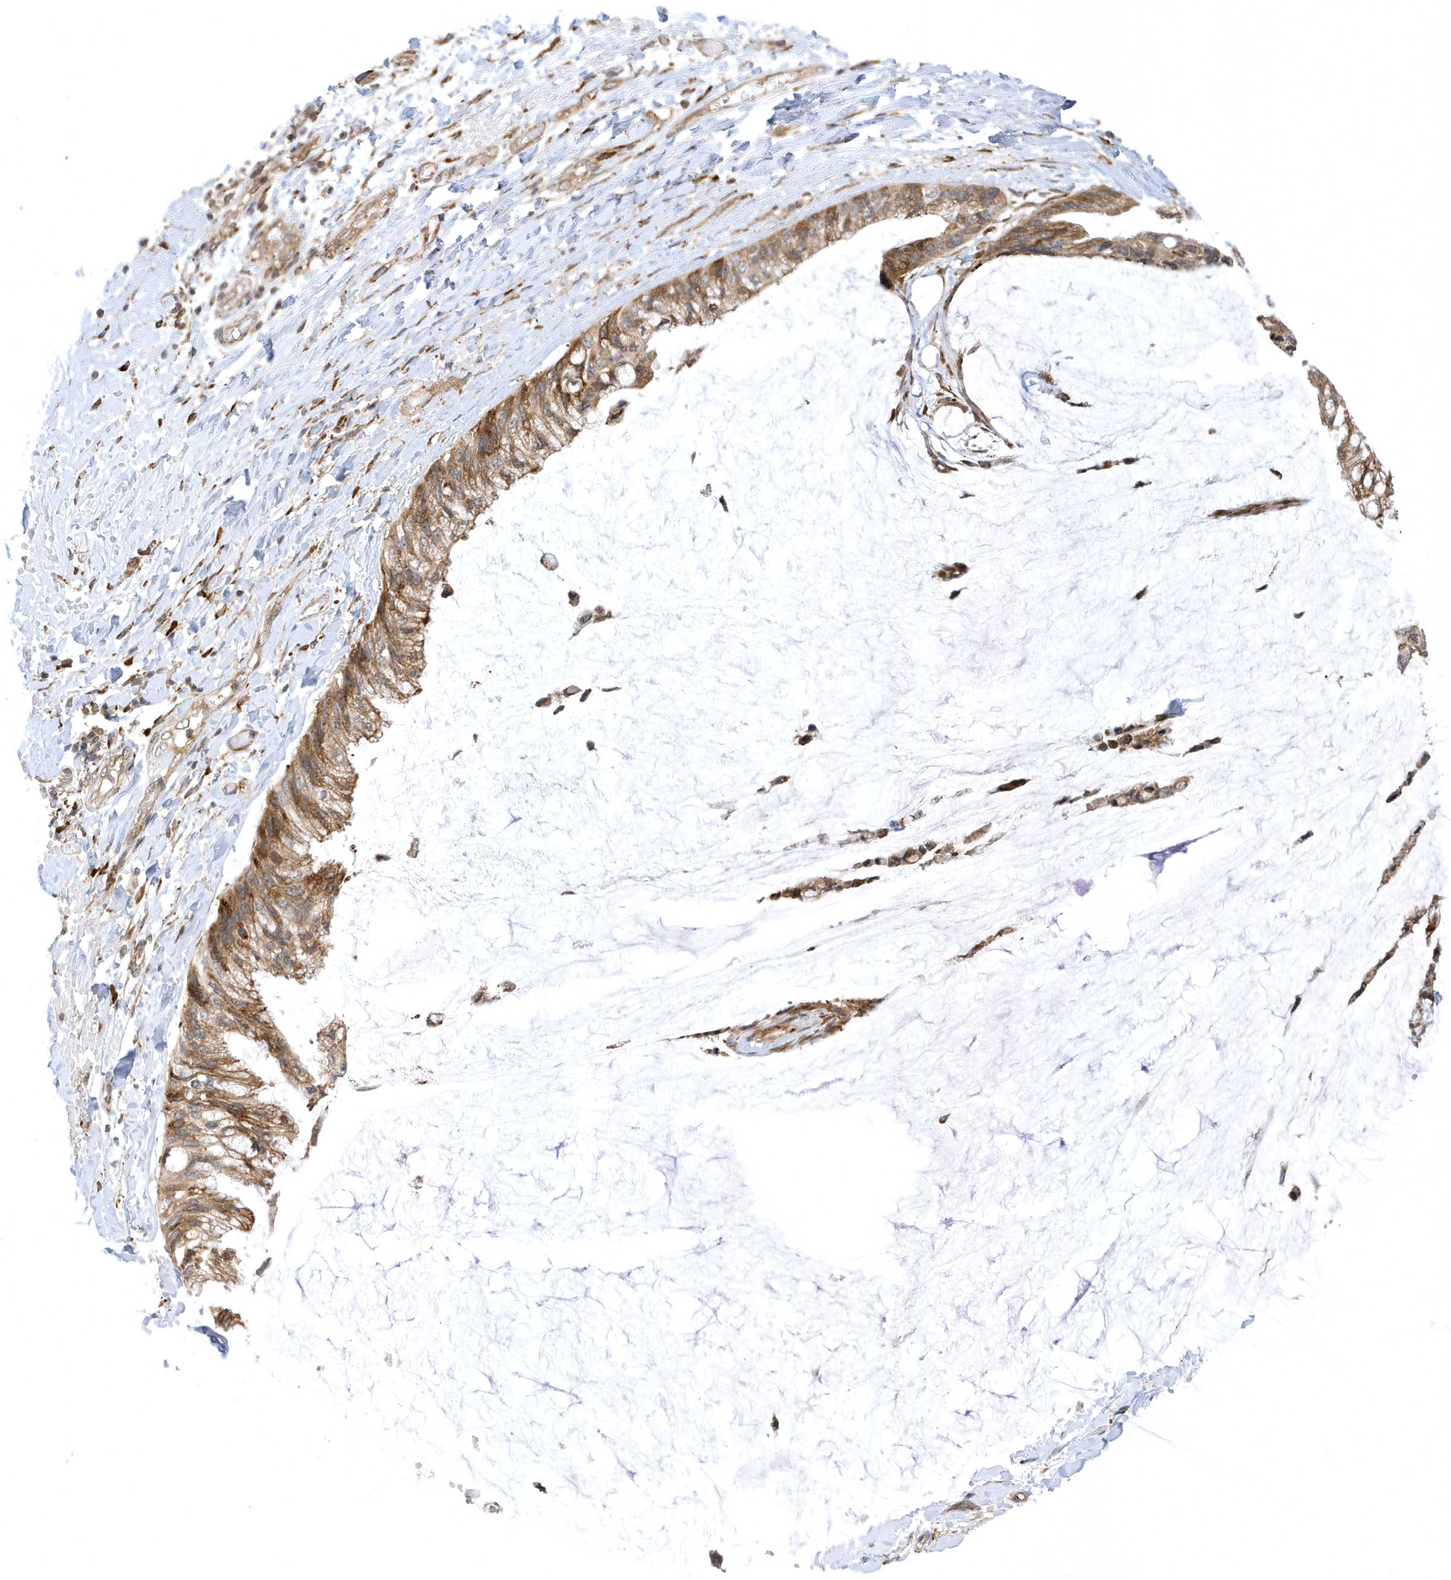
{"staining": {"intensity": "moderate", "quantity": ">75%", "location": "cytoplasmic/membranous"}, "tissue": "ovarian cancer", "cell_type": "Tumor cells", "image_type": "cancer", "snomed": [{"axis": "morphology", "description": "Cystadenocarcinoma, mucinous, NOS"}, {"axis": "topography", "description": "Ovary"}], "caption": "Ovarian cancer (mucinous cystadenocarcinoma) tissue displays moderate cytoplasmic/membranous expression in approximately >75% of tumor cells, visualized by immunohistochemistry.", "gene": "METTL21A", "patient": {"sex": "female", "age": 39}}